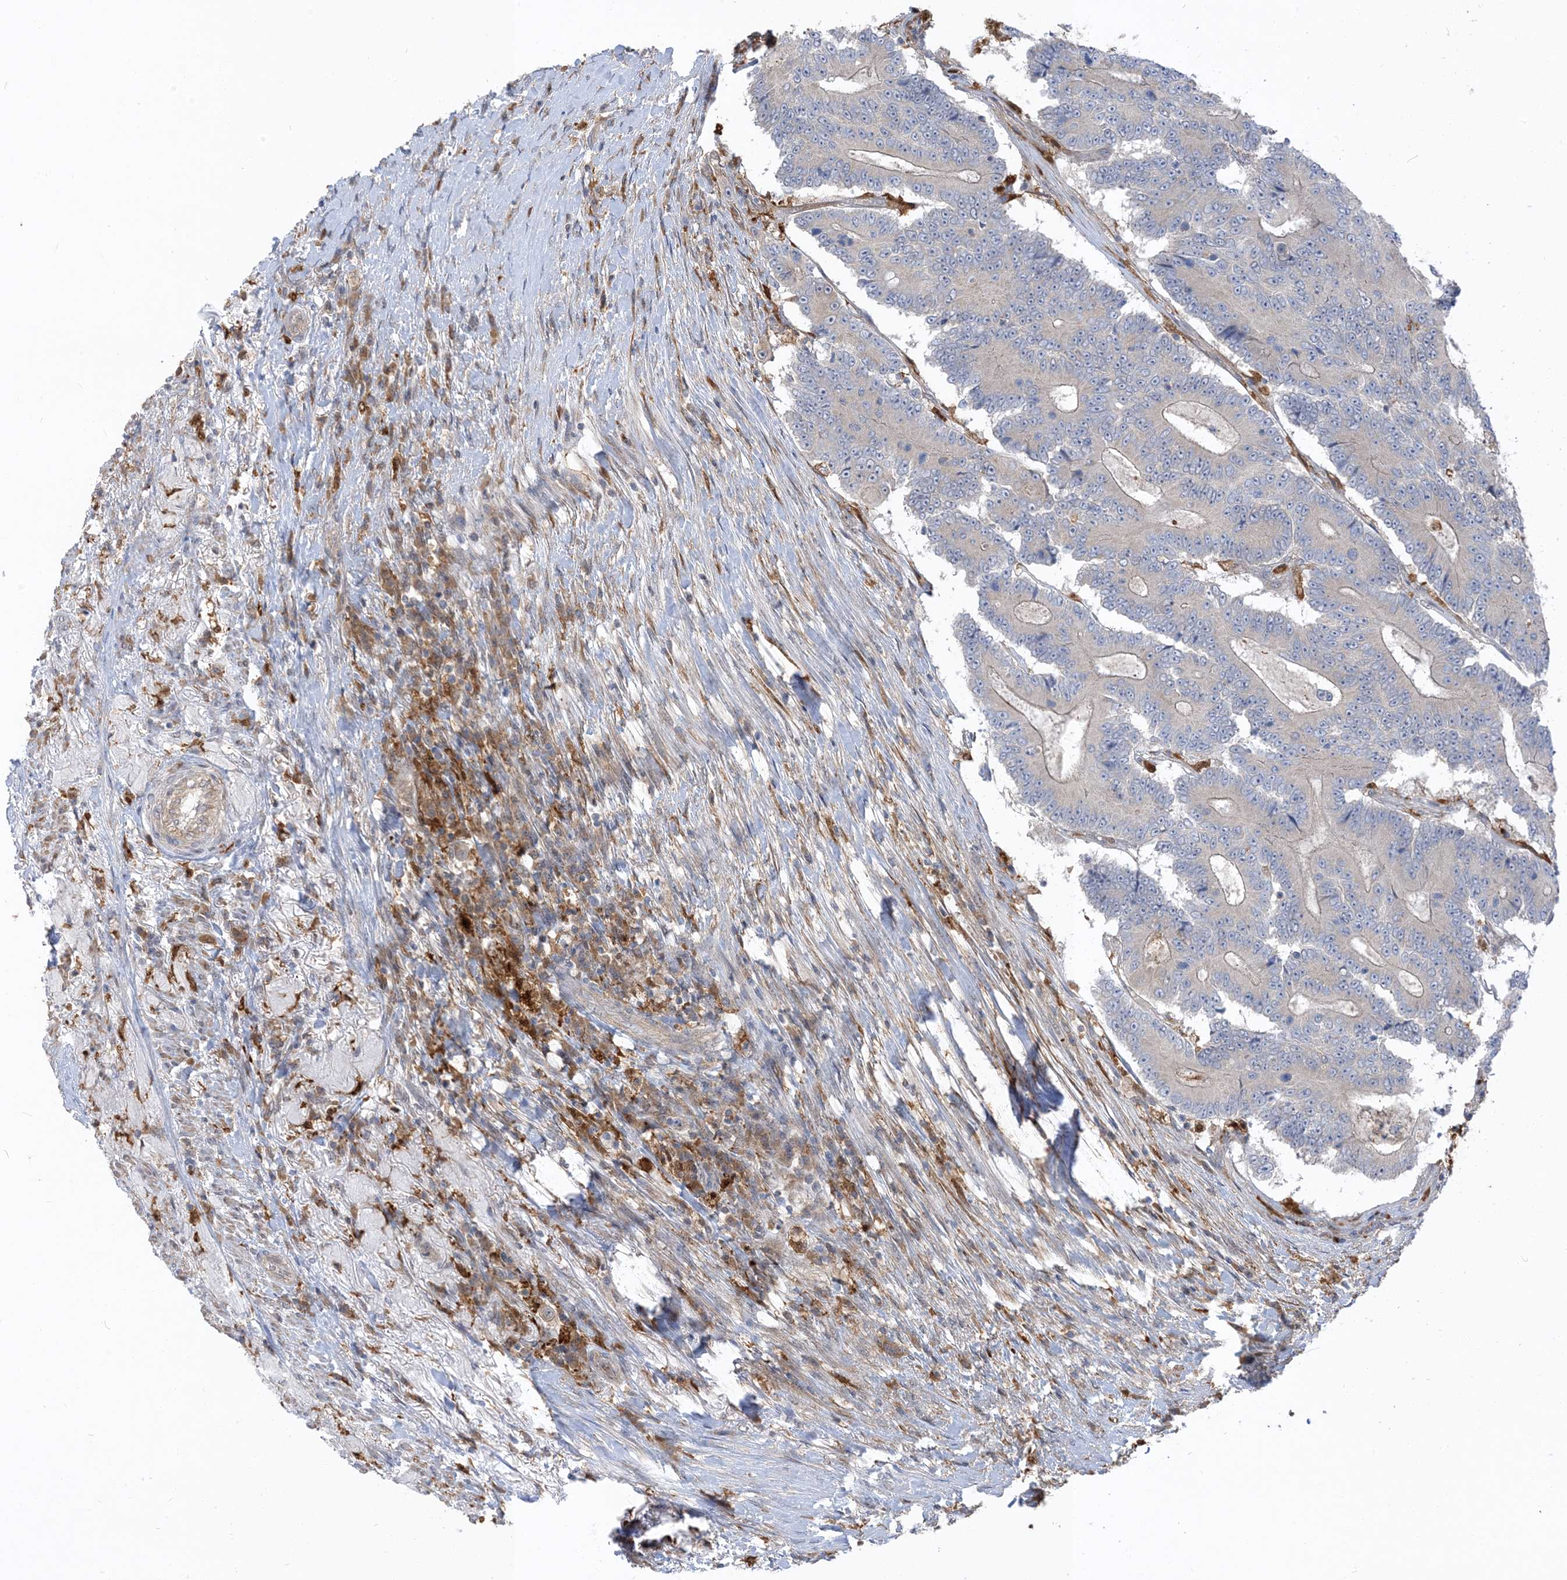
{"staining": {"intensity": "negative", "quantity": "none", "location": "none"}, "tissue": "colorectal cancer", "cell_type": "Tumor cells", "image_type": "cancer", "snomed": [{"axis": "morphology", "description": "Adenocarcinoma, NOS"}, {"axis": "topography", "description": "Colon"}], "caption": "Protein analysis of colorectal cancer exhibits no significant expression in tumor cells.", "gene": "NAGK", "patient": {"sex": "male", "age": 83}}